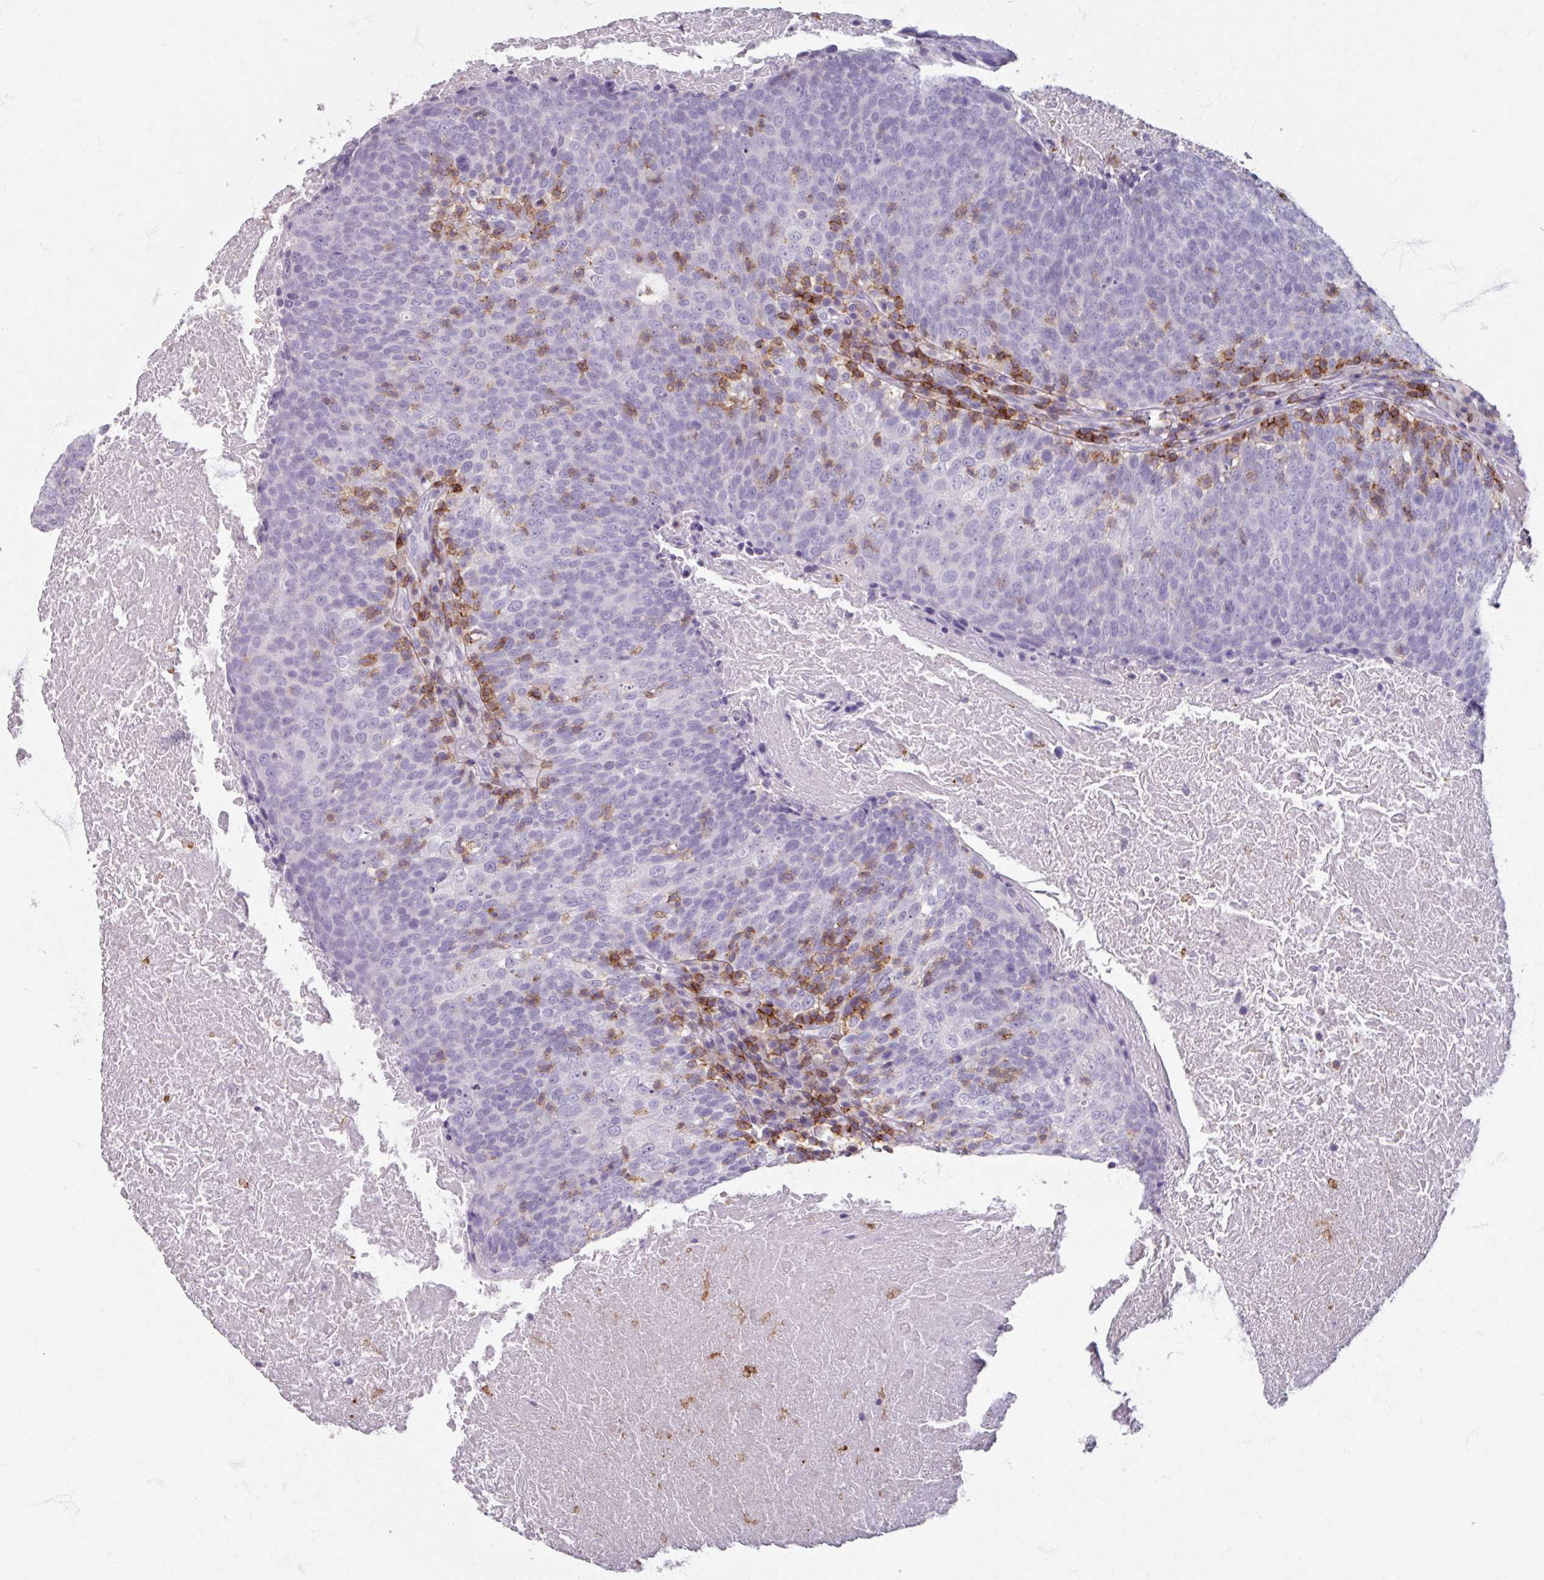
{"staining": {"intensity": "negative", "quantity": "none", "location": "none"}, "tissue": "head and neck cancer", "cell_type": "Tumor cells", "image_type": "cancer", "snomed": [{"axis": "morphology", "description": "Squamous cell carcinoma, NOS"}, {"axis": "morphology", "description": "Squamous cell carcinoma, metastatic, NOS"}, {"axis": "topography", "description": "Lymph node"}, {"axis": "topography", "description": "Head-Neck"}], "caption": "Immunohistochemistry (IHC) of head and neck squamous cell carcinoma reveals no positivity in tumor cells.", "gene": "PTPRC", "patient": {"sex": "male", "age": 62}}